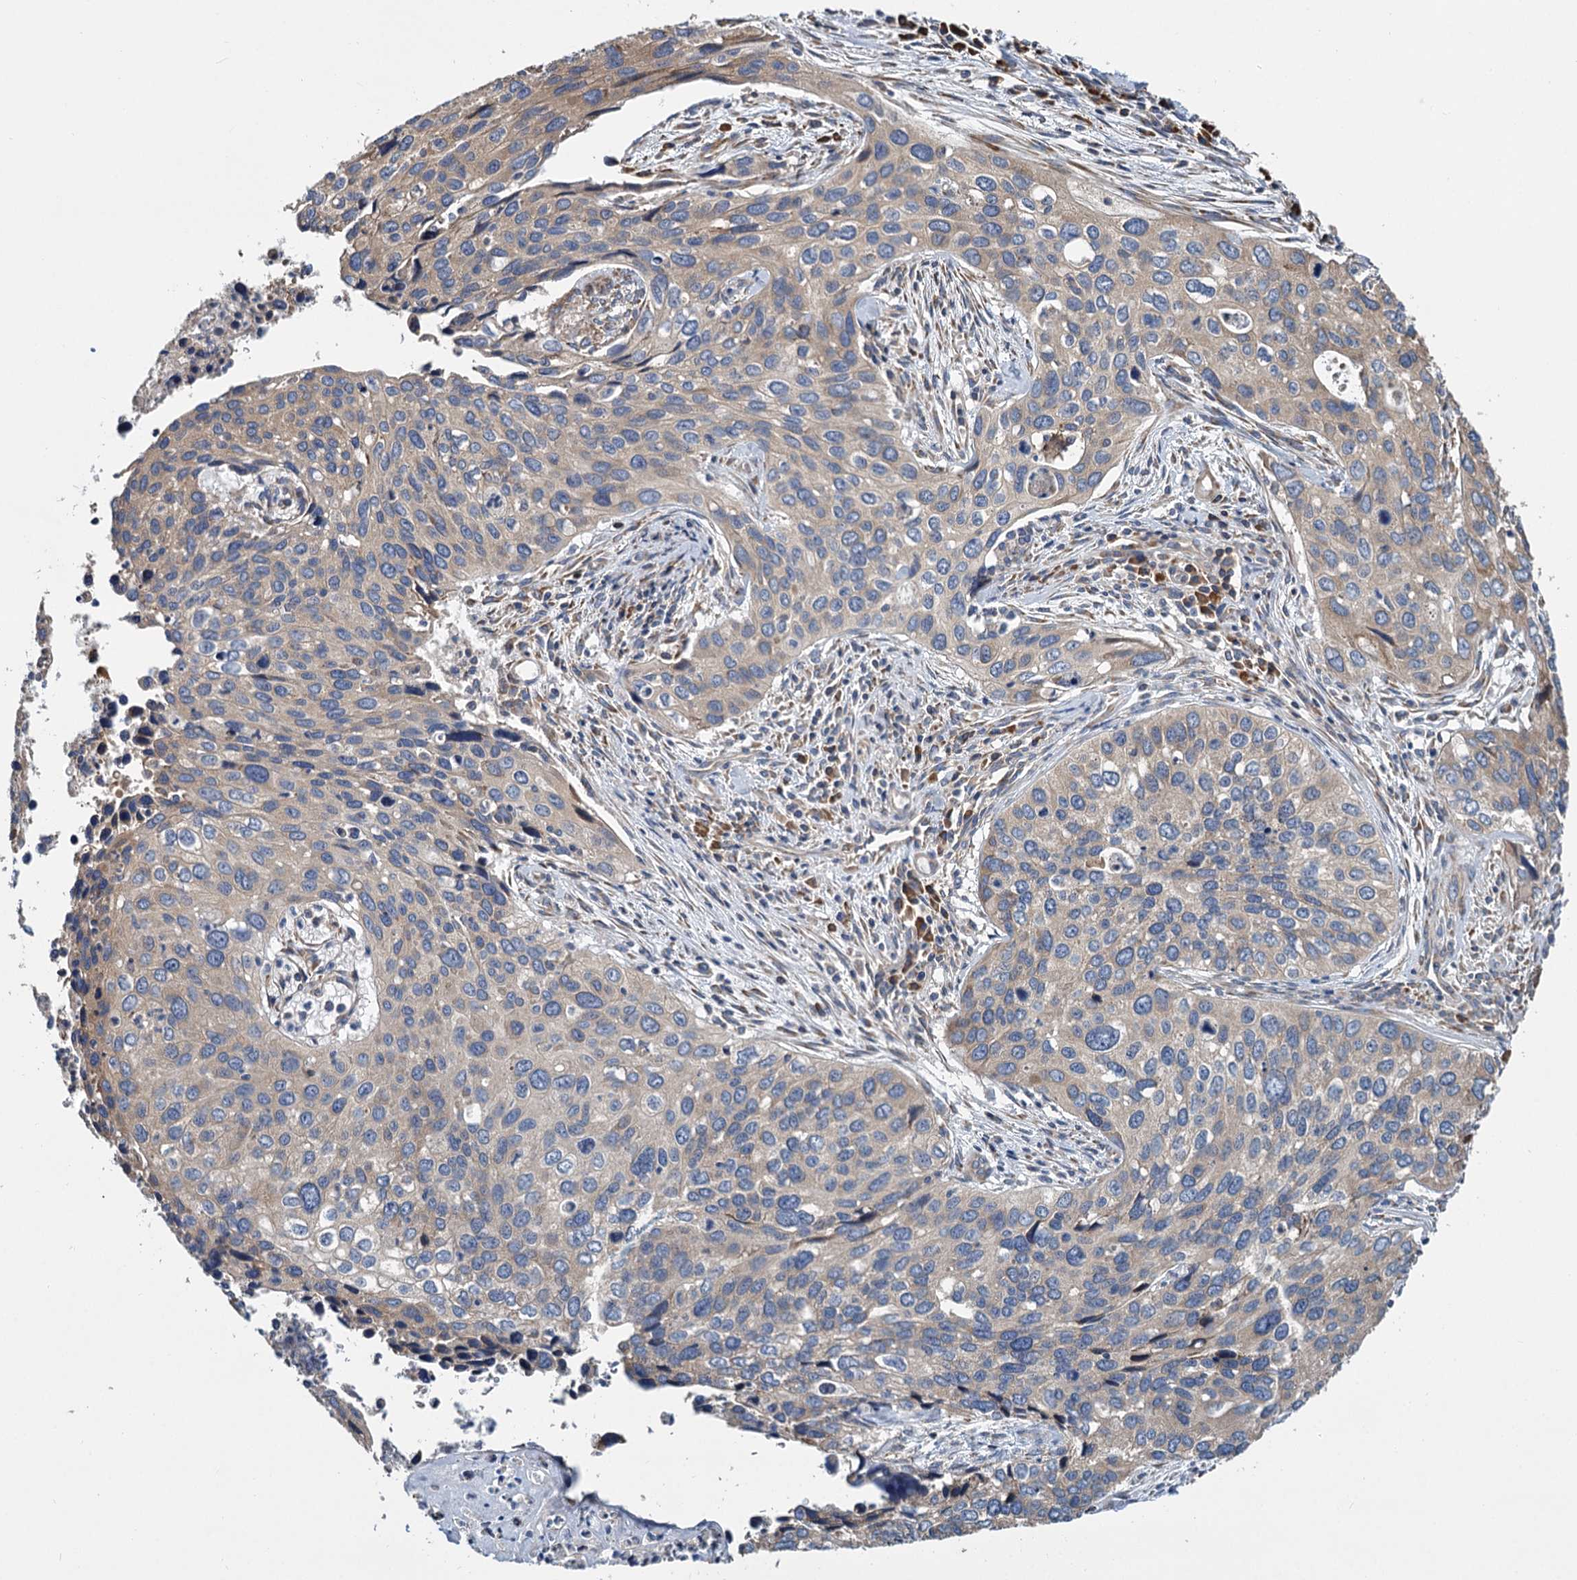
{"staining": {"intensity": "weak", "quantity": "25%-75%", "location": "cytoplasmic/membranous"}, "tissue": "cervical cancer", "cell_type": "Tumor cells", "image_type": "cancer", "snomed": [{"axis": "morphology", "description": "Squamous cell carcinoma, NOS"}, {"axis": "topography", "description": "Cervix"}], "caption": "Immunohistochemistry (IHC) (DAB) staining of human squamous cell carcinoma (cervical) reveals weak cytoplasmic/membranous protein staining in approximately 25%-75% of tumor cells. (brown staining indicates protein expression, while blue staining denotes nuclei).", "gene": "LINS1", "patient": {"sex": "female", "age": 55}}